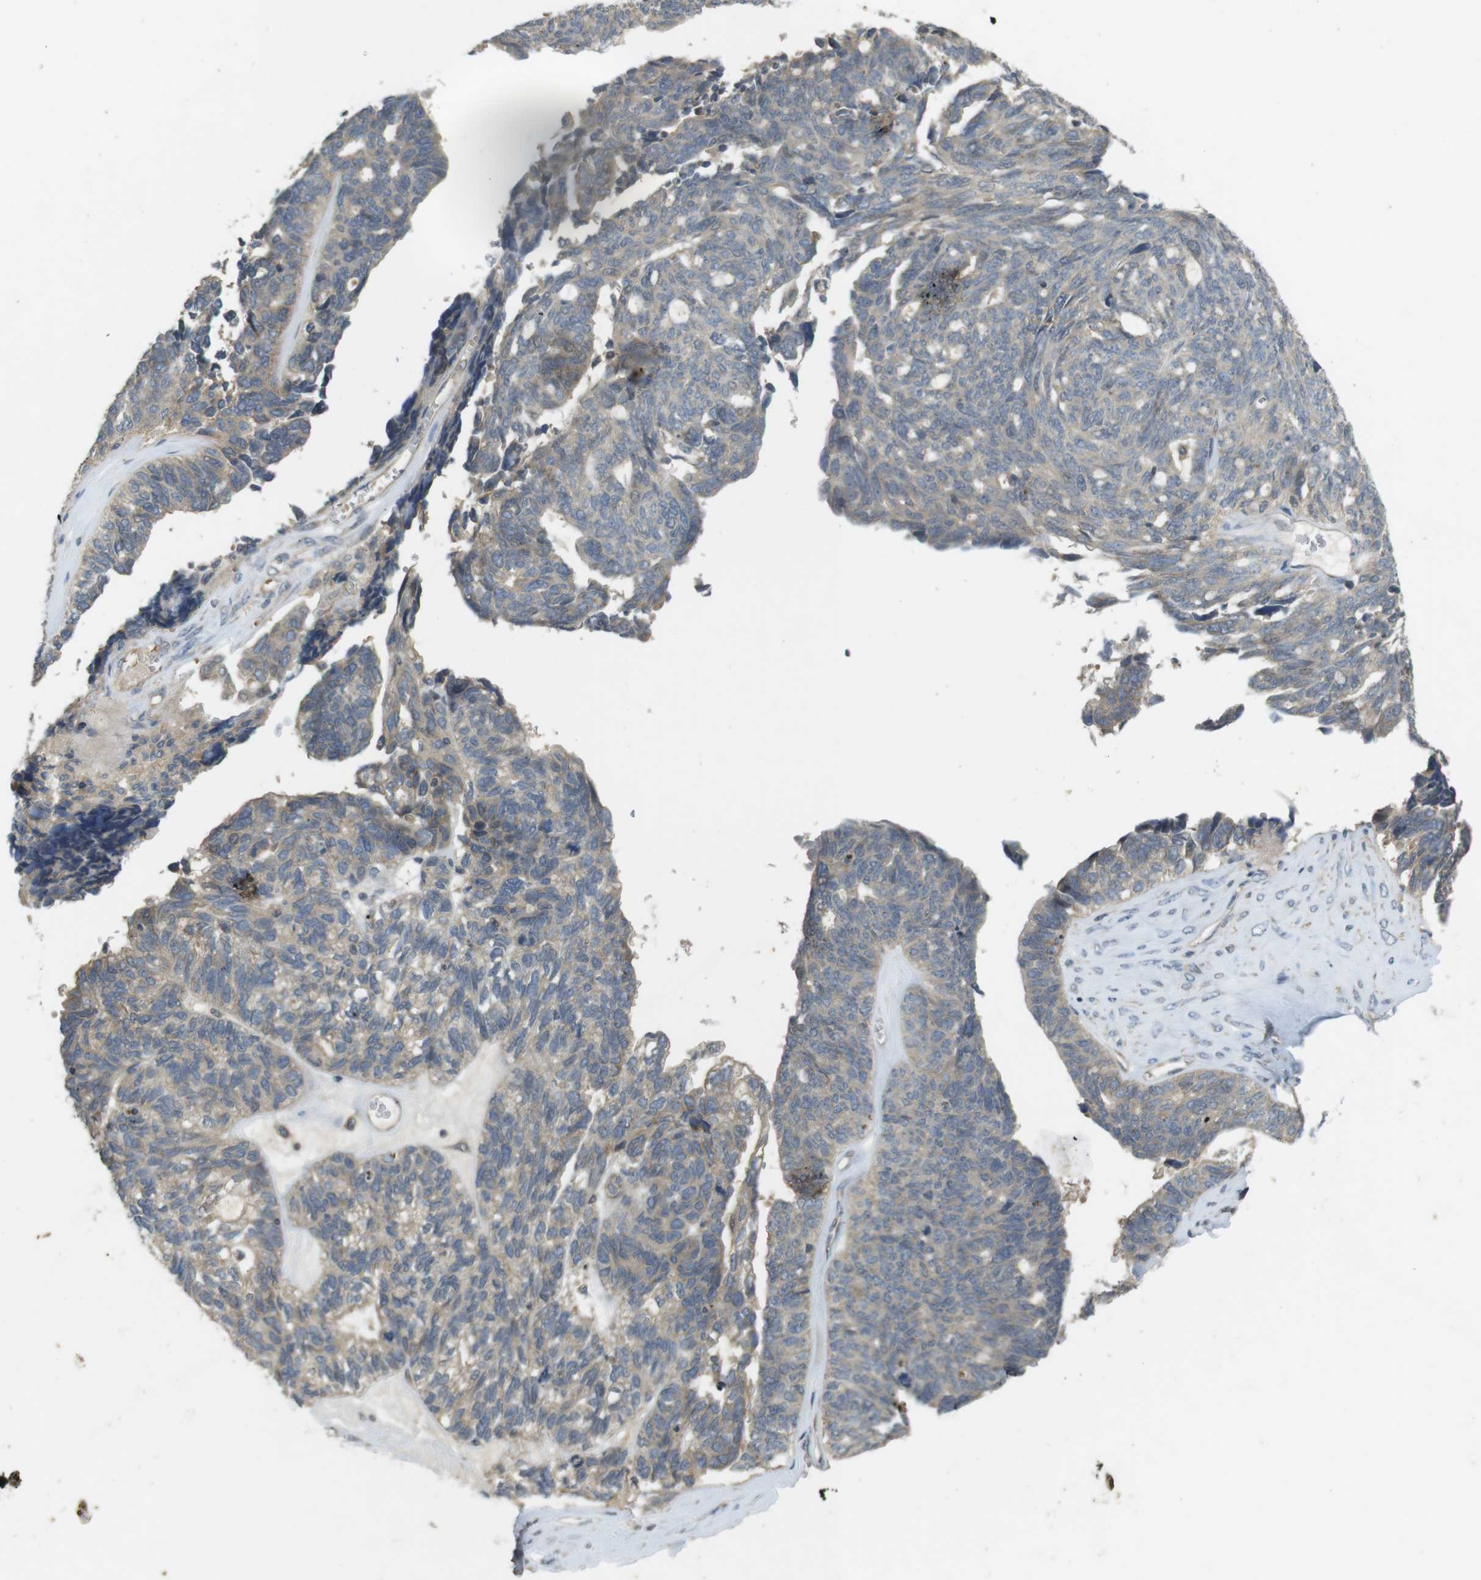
{"staining": {"intensity": "moderate", "quantity": "<25%", "location": "cytoplasmic/membranous"}, "tissue": "ovarian cancer", "cell_type": "Tumor cells", "image_type": "cancer", "snomed": [{"axis": "morphology", "description": "Cystadenocarcinoma, serous, NOS"}, {"axis": "topography", "description": "Ovary"}], "caption": "A photomicrograph of serous cystadenocarcinoma (ovarian) stained for a protein exhibits moderate cytoplasmic/membranous brown staining in tumor cells.", "gene": "CLTC", "patient": {"sex": "female", "age": 79}}